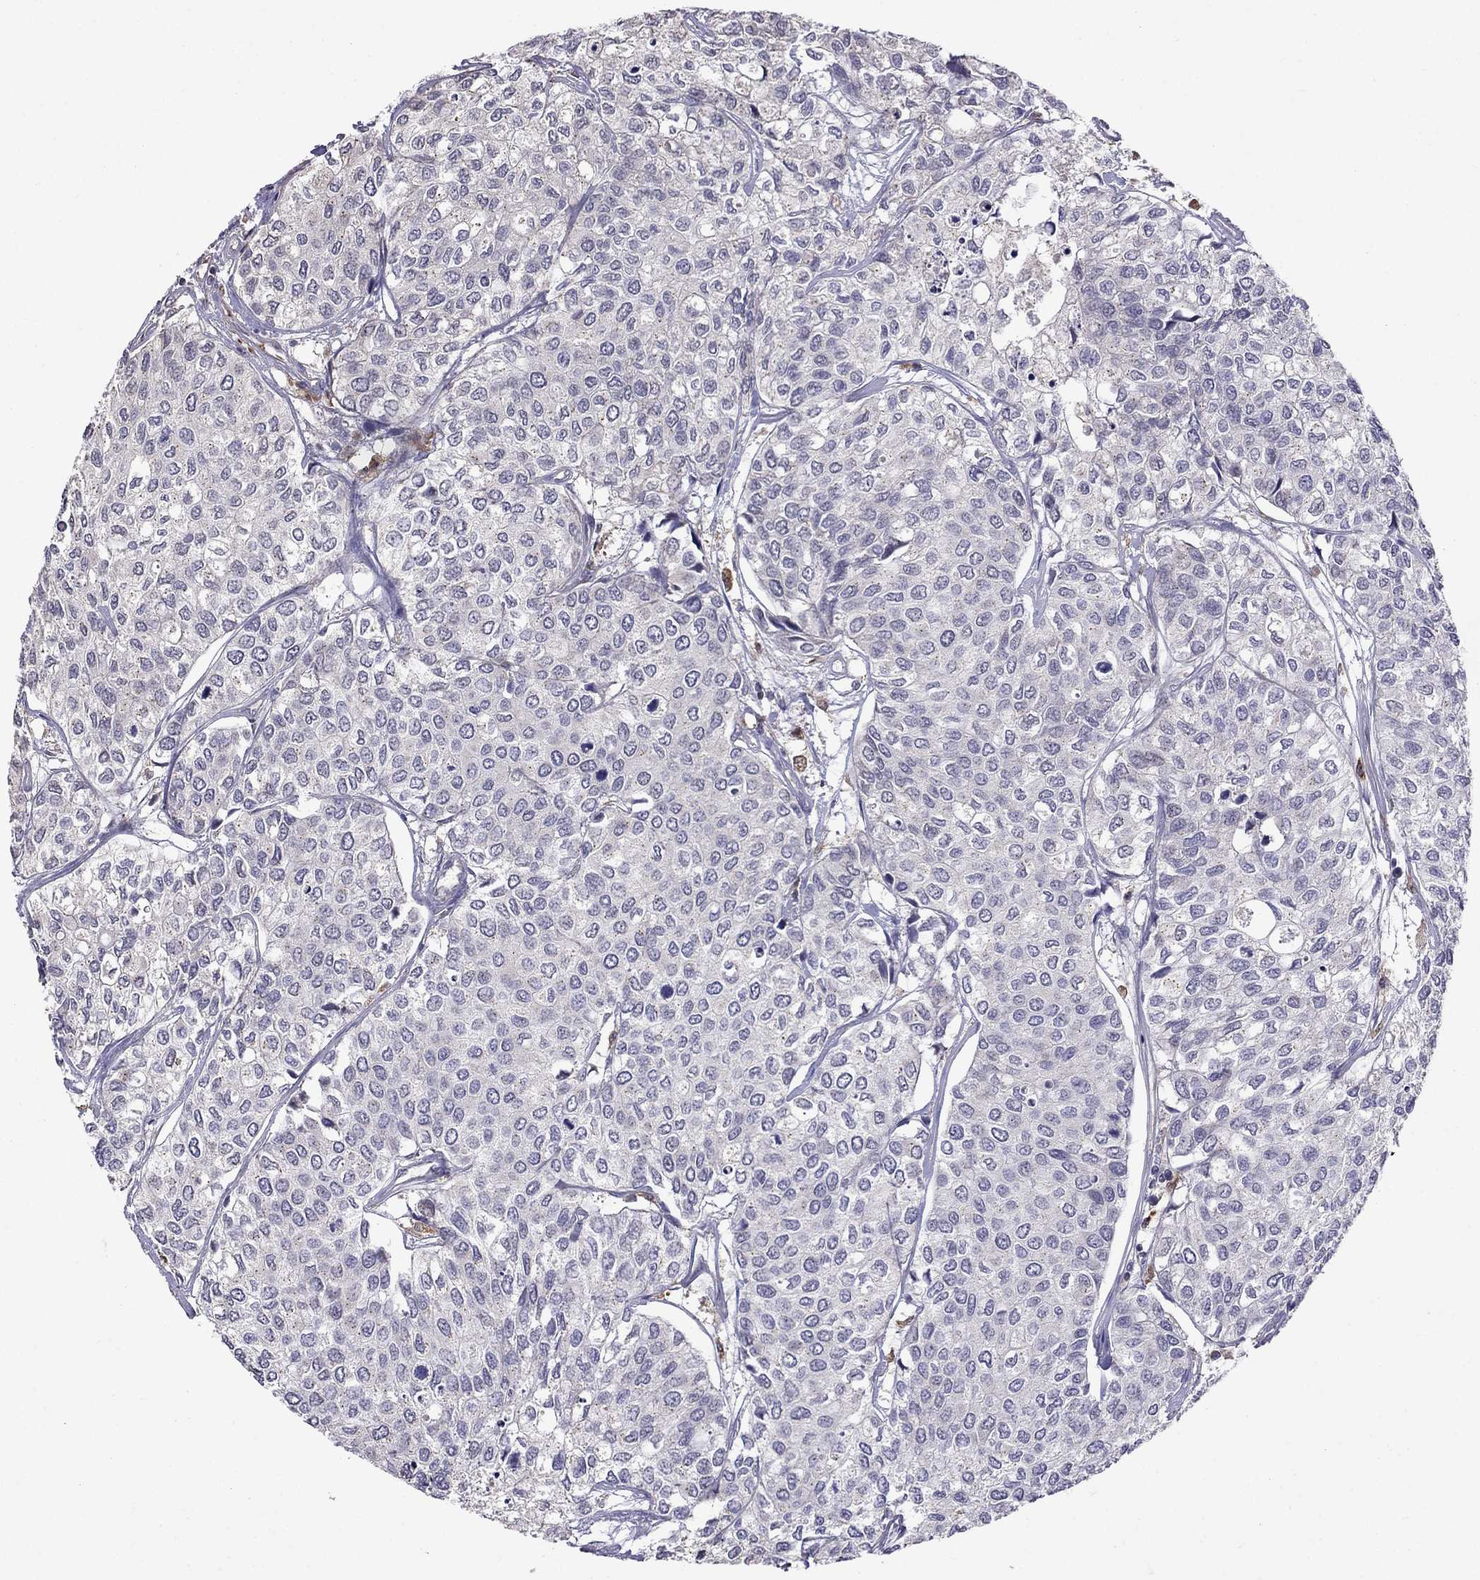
{"staining": {"intensity": "negative", "quantity": "none", "location": "none"}, "tissue": "urothelial cancer", "cell_type": "Tumor cells", "image_type": "cancer", "snomed": [{"axis": "morphology", "description": "Urothelial carcinoma, High grade"}, {"axis": "topography", "description": "Urinary bladder"}], "caption": "Immunohistochemistry image of human urothelial cancer stained for a protein (brown), which reveals no positivity in tumor cells.", "gene": "ADAM28", "patient": {"sex": "male", "age": 73}}